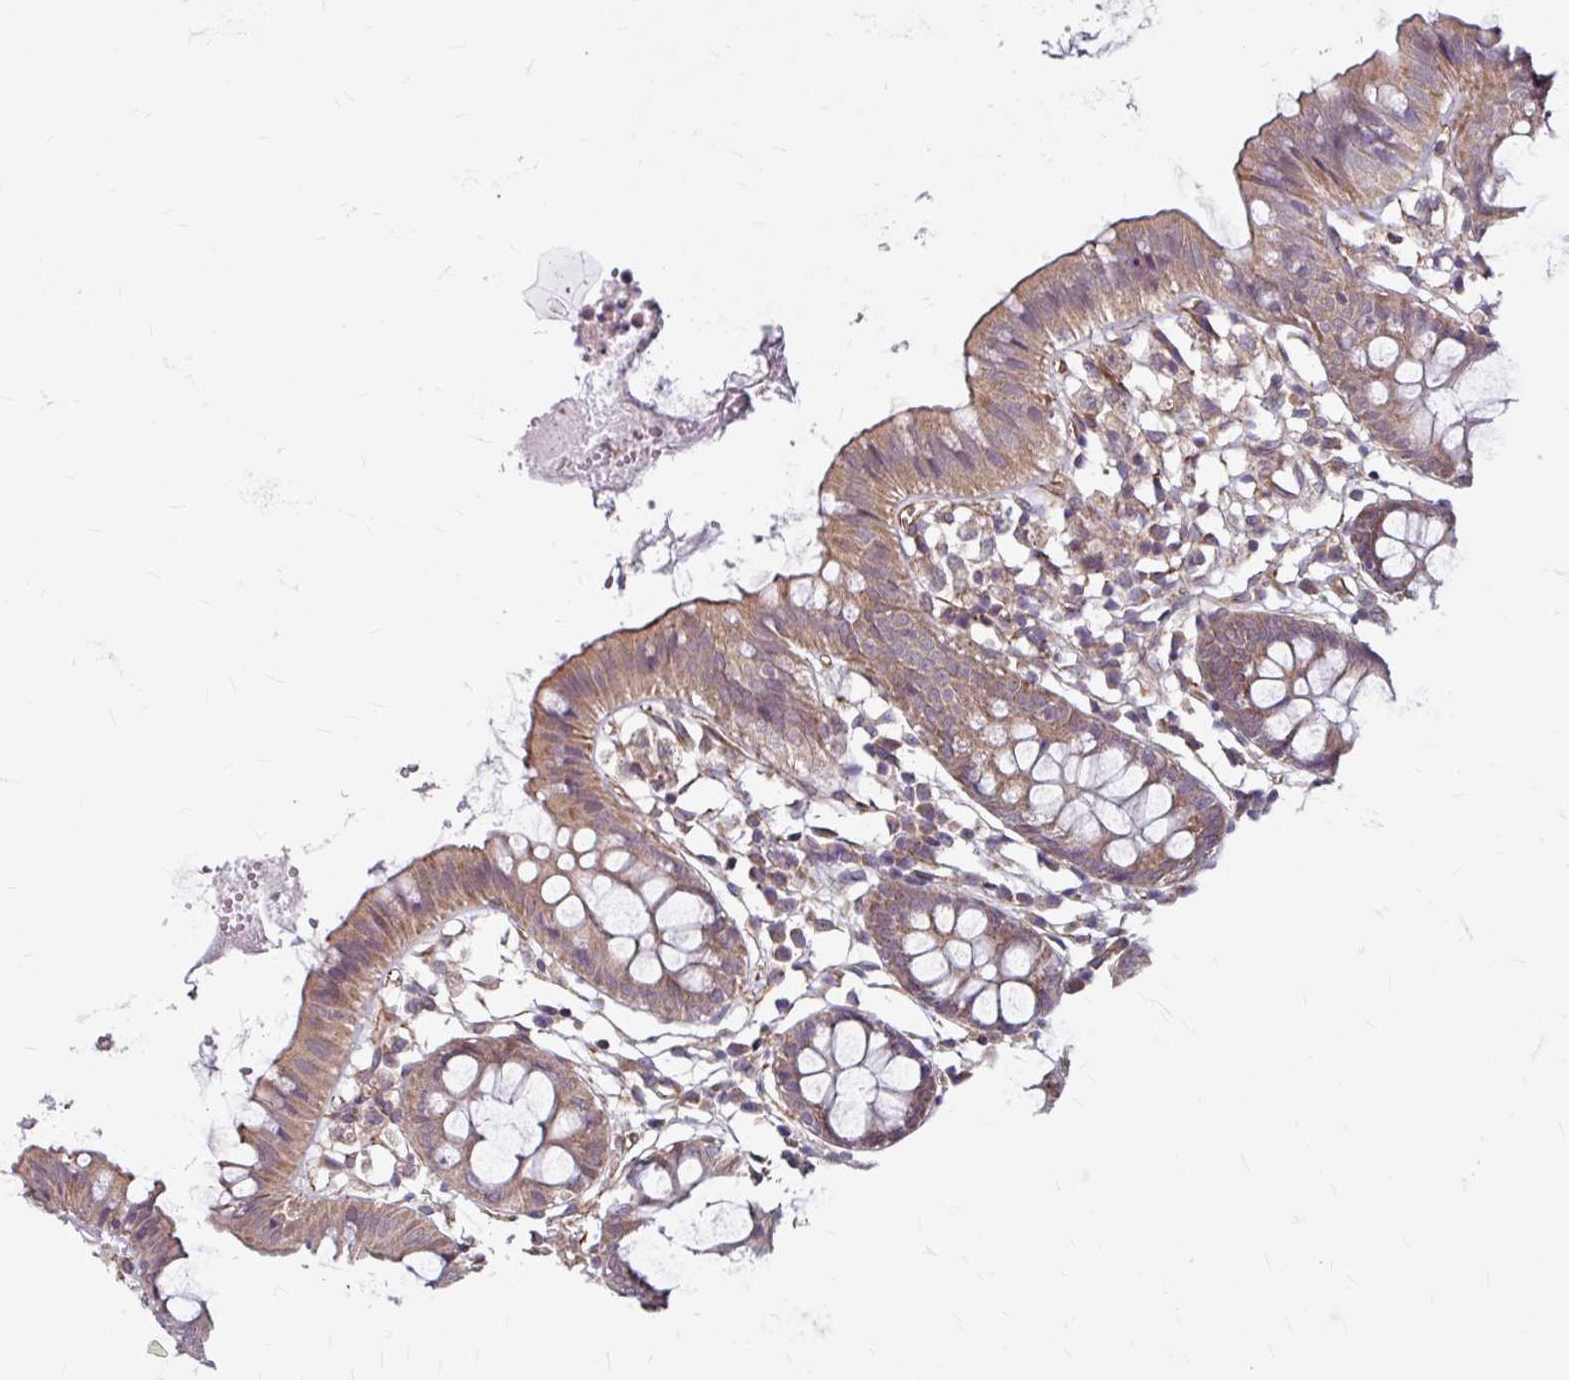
{"staining": {"intensity": "moderate", "quantity": ">75%", "location": "cytoplasmic/membranous"}, "tissue": "colon", "cell_type": "Endothelial cells", "image_type": "normal", "snomed": [{"axis": "morphology", "description": "Normal tissue, NOS"}, {"axis": "topography", "description": "Colon"}], "caption": "Protein expression by immunohistochemistry (IHC) shows moderate cytoplasmic/membranous expression in approximately >75% of endothelial cells in benign colon.", "gene": "DAAM2", "patient": {"sex": "female", "age": 84}}